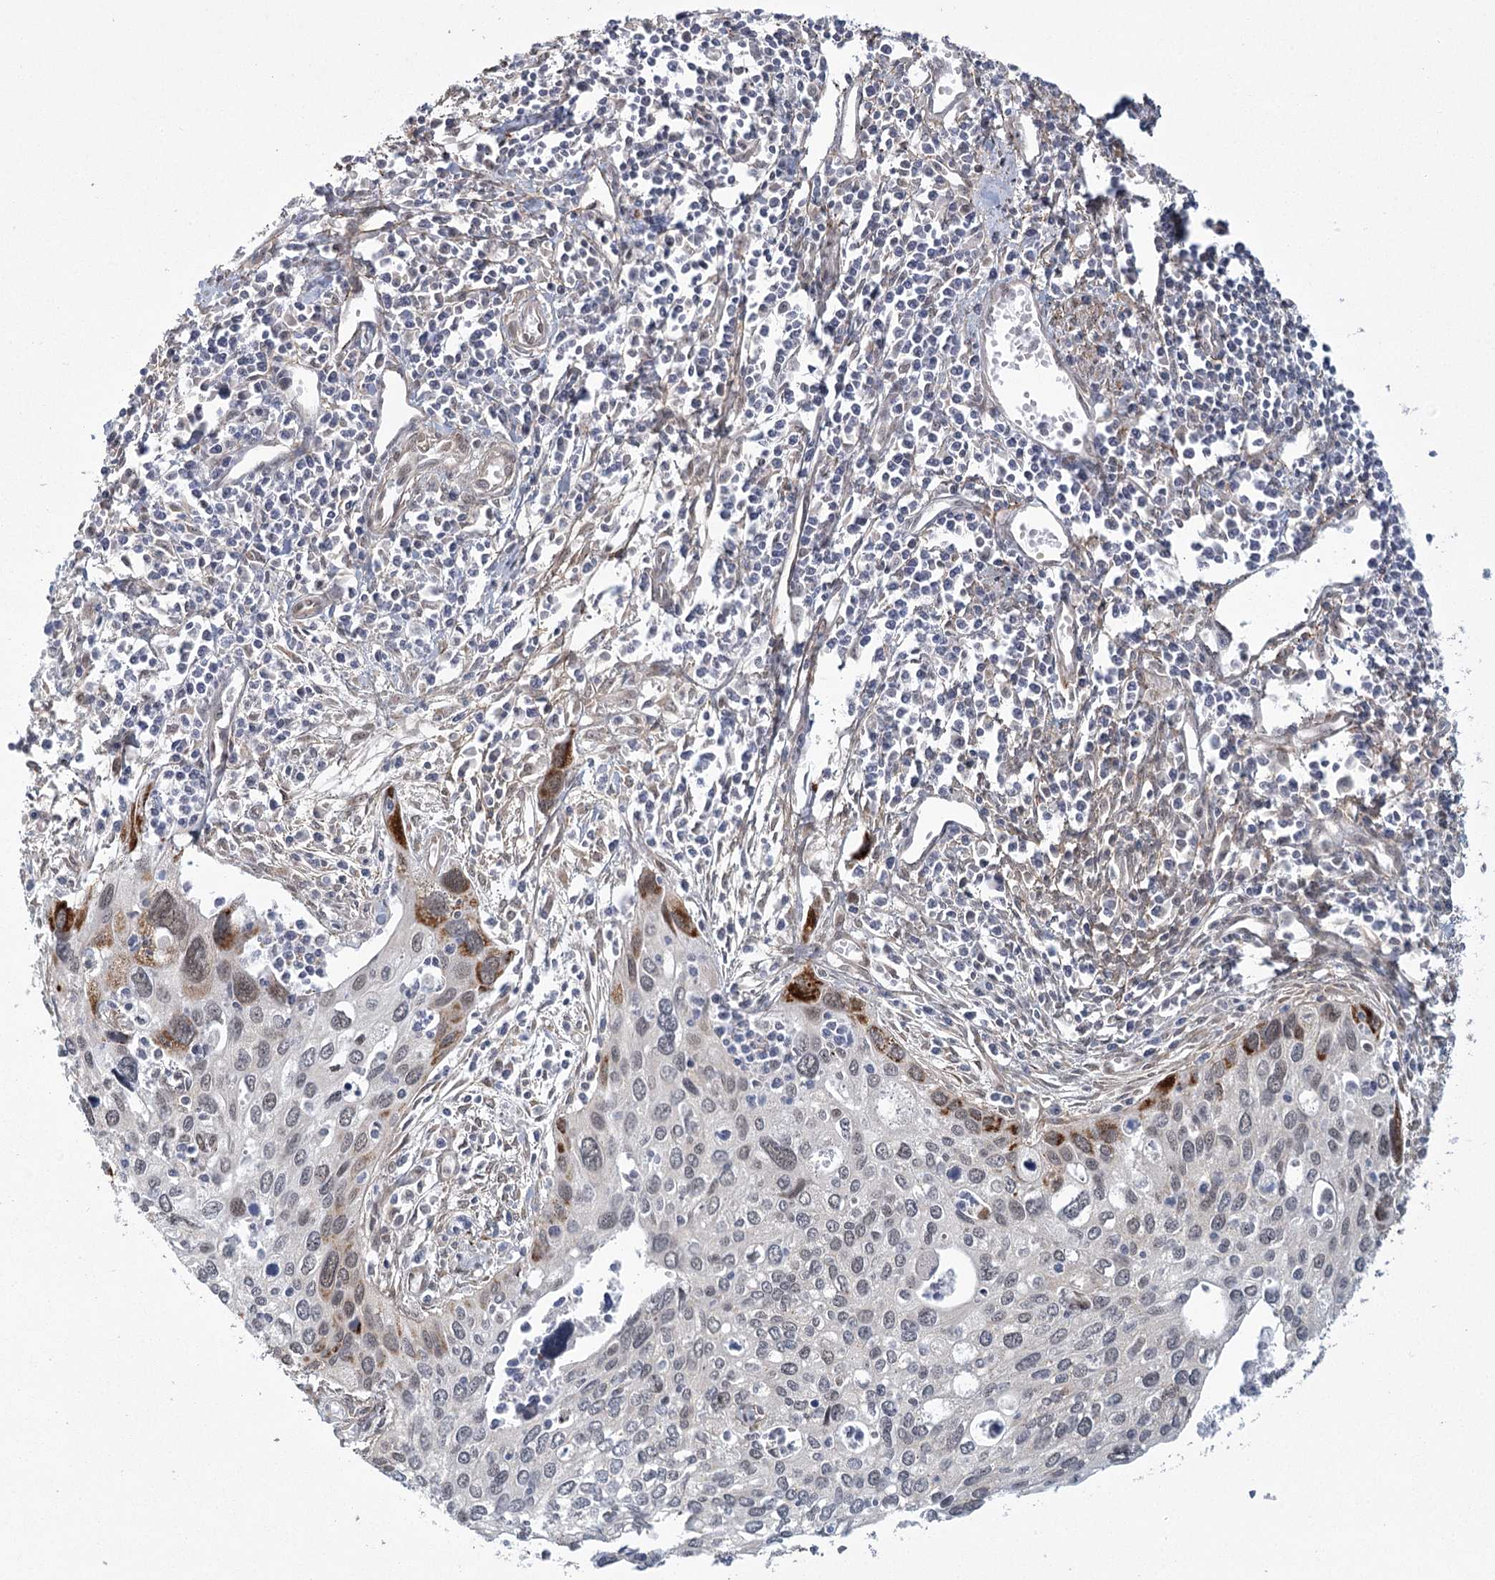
{"staining": {"intensity": "negative", "quantity": "none", "location": "none"}, "tissue": "cervical cancer", "cell_type": "Tumor cells", "image_type": "cancer", "snomed": [{"axis": "morphology", "description": "Squamous cell carcinoma, NOS"}, {"axis": "topography", "description": "Cervix"}], "caption": "Photomicrograph shows no significant protein staining in tumor cells of cervical squamous cell carcinoma.", "gene": "MED28", "patient": {"sex": "female", "age": 55}}